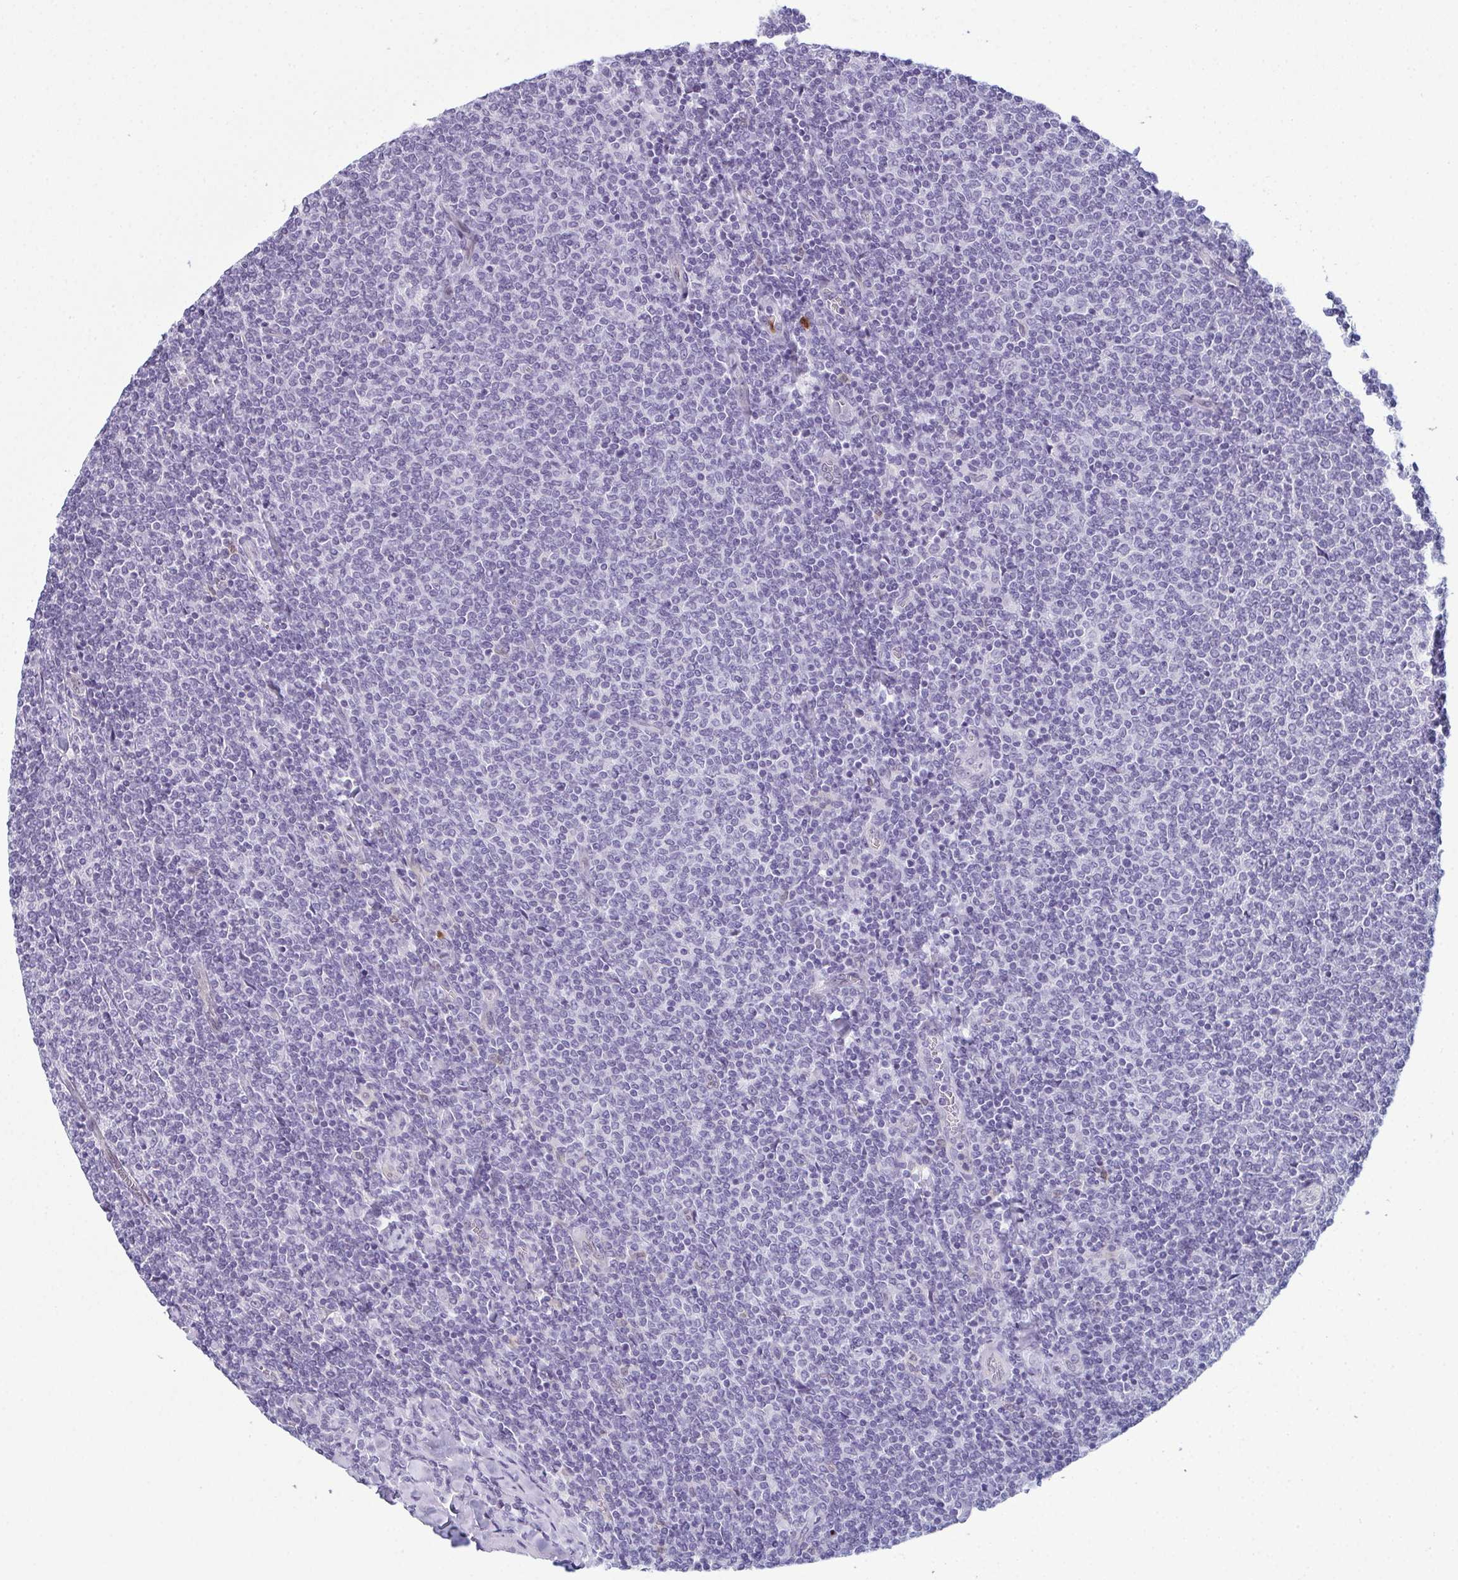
{"staining": {"intensity": "negative", "quantity": "none", "location": "none"}, "tissue": "lymphoma", "cell_type": "Tumor cells", "image_type": "cancer", "snomed": [{"axis": "morphology", "description": "Malignant lymphoma, non-Hodgkin's type, Low grade"}, {"axis": "topography", "description": "Lymph node"}], "caption": "Immunohistochemistry photomicrograph of human lymphoma stained for a protein (brown), which displays no expression in tumor cells.", "gene": "CDA", "patient": {"sex": "male", "age": 52}}